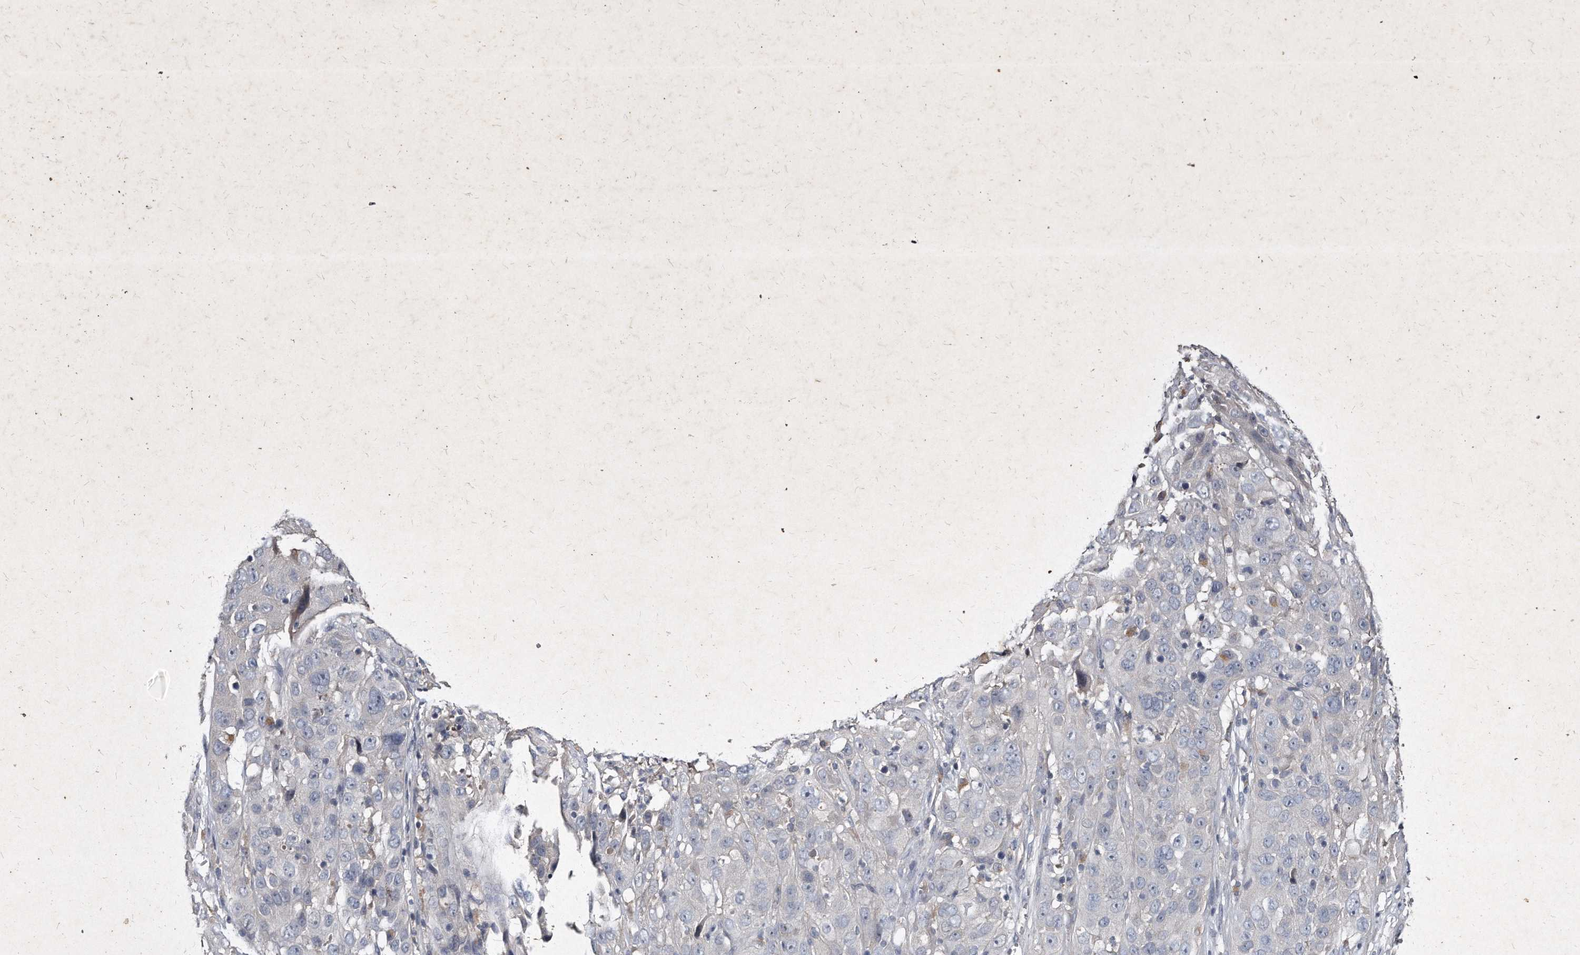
{"staining": {"intensity": "negative", "quantity": "none", "location": "none"}, "tissue": "cervical cancer", "cell_type": "Tumor cells", "image_type": "cancer", "snomed": [{"axis": "morphology", "description": "Squamous cell carcinoma, NOS"}, {"axis": "topography", "description": "Cervix"}], "caption": "The image displays no significant positivity in tumor cells of cervical cancer (squamous cell carcinoma).", "gene": "KLHDC3", "patient": {"sex": "female", "age": 32}}